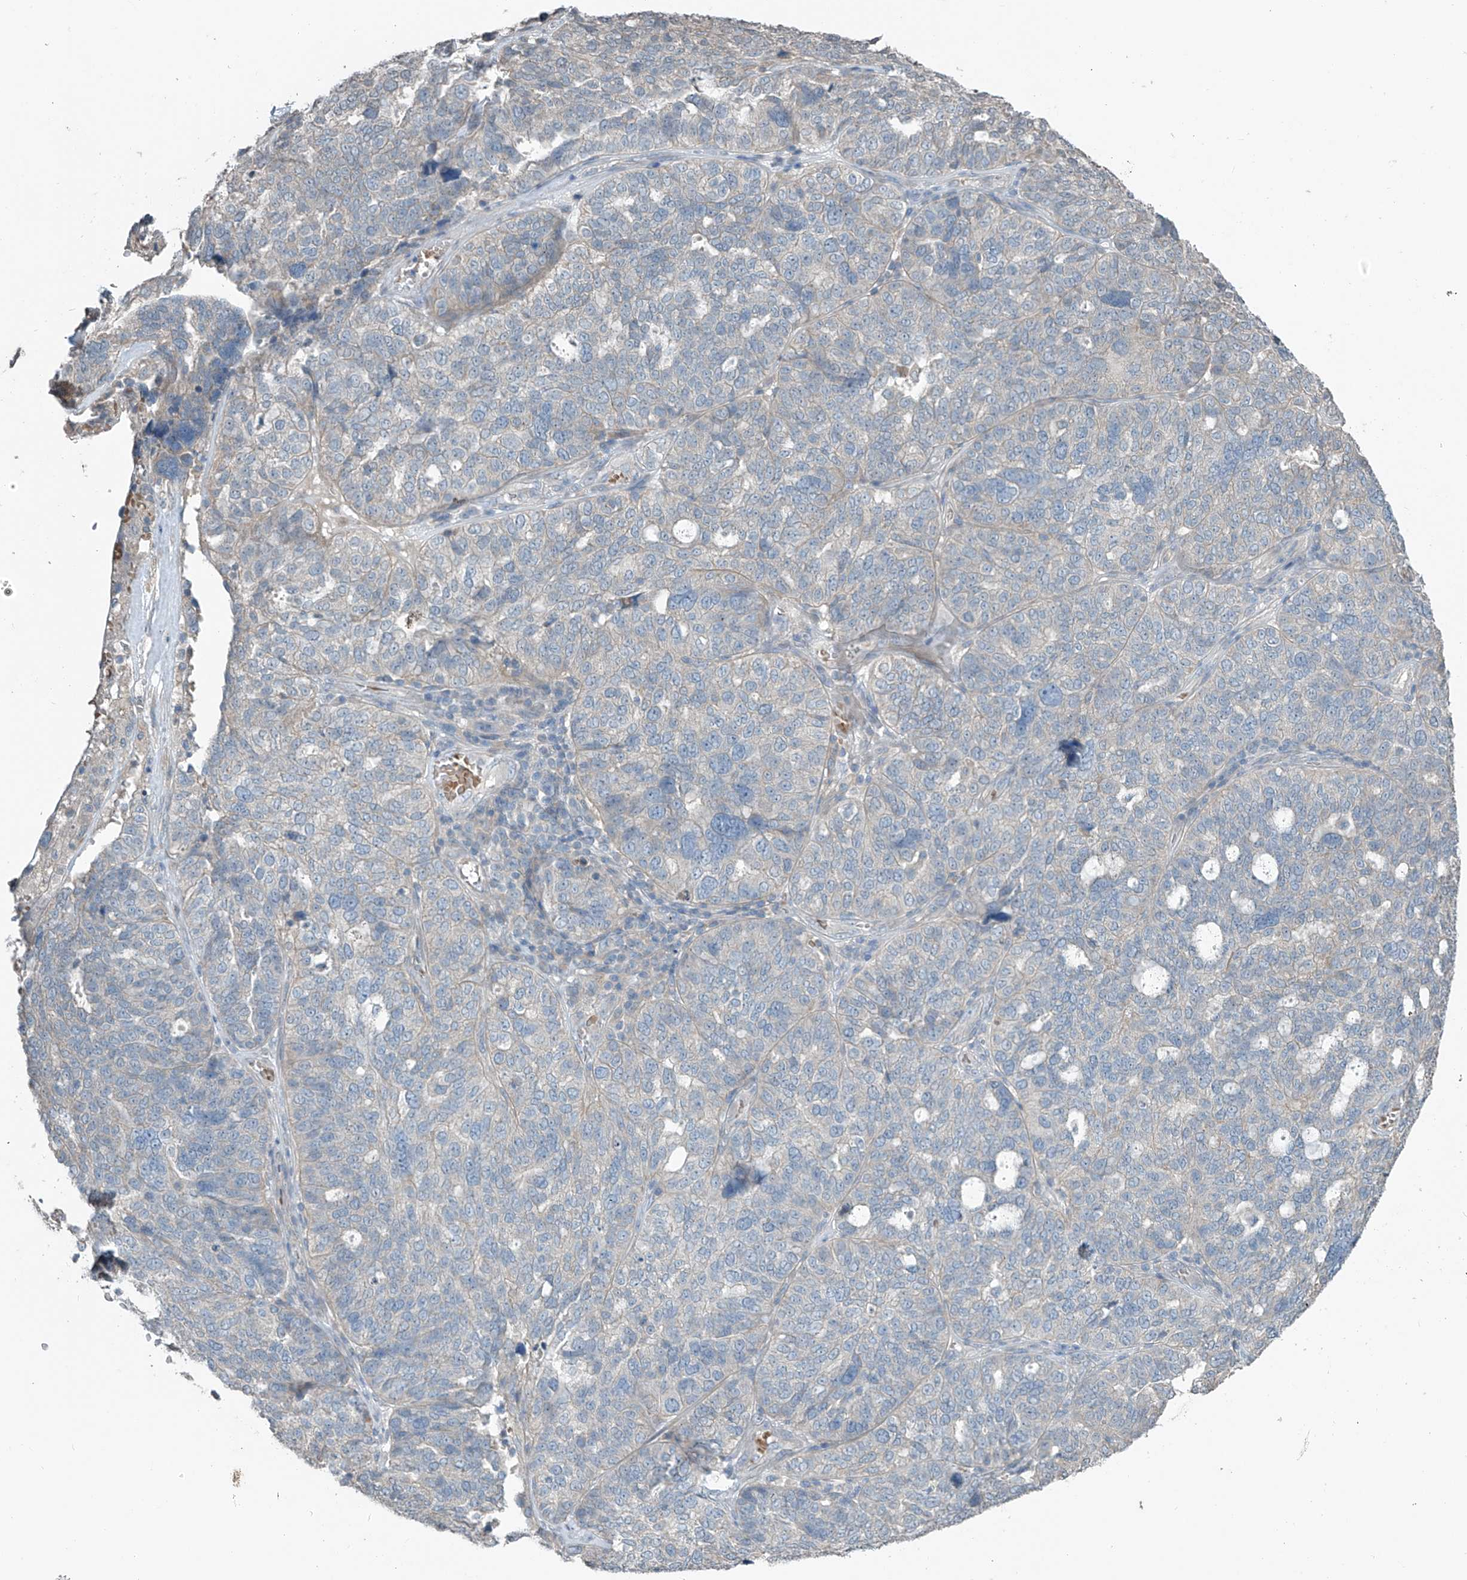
{"staining": {"intensity": "negative", "quantity": "none", "location": "none"}, "tissue": "ovarian cancer", "cell_type": "Tumor cells", "image_type": "cancer", "snomed": [{"axis": "morphology", "description": "Cystadenocarcinoma, serous, NOS"}, {"axis": "topography", "description": "Ovary"}], "caption": "Image shows no protein expression in tumor cells of ovarian cancer (serous cystadenocarcinoma) tissue.", "gene": "HOXA11", "patient": {"sex": "female", "age": 59}}